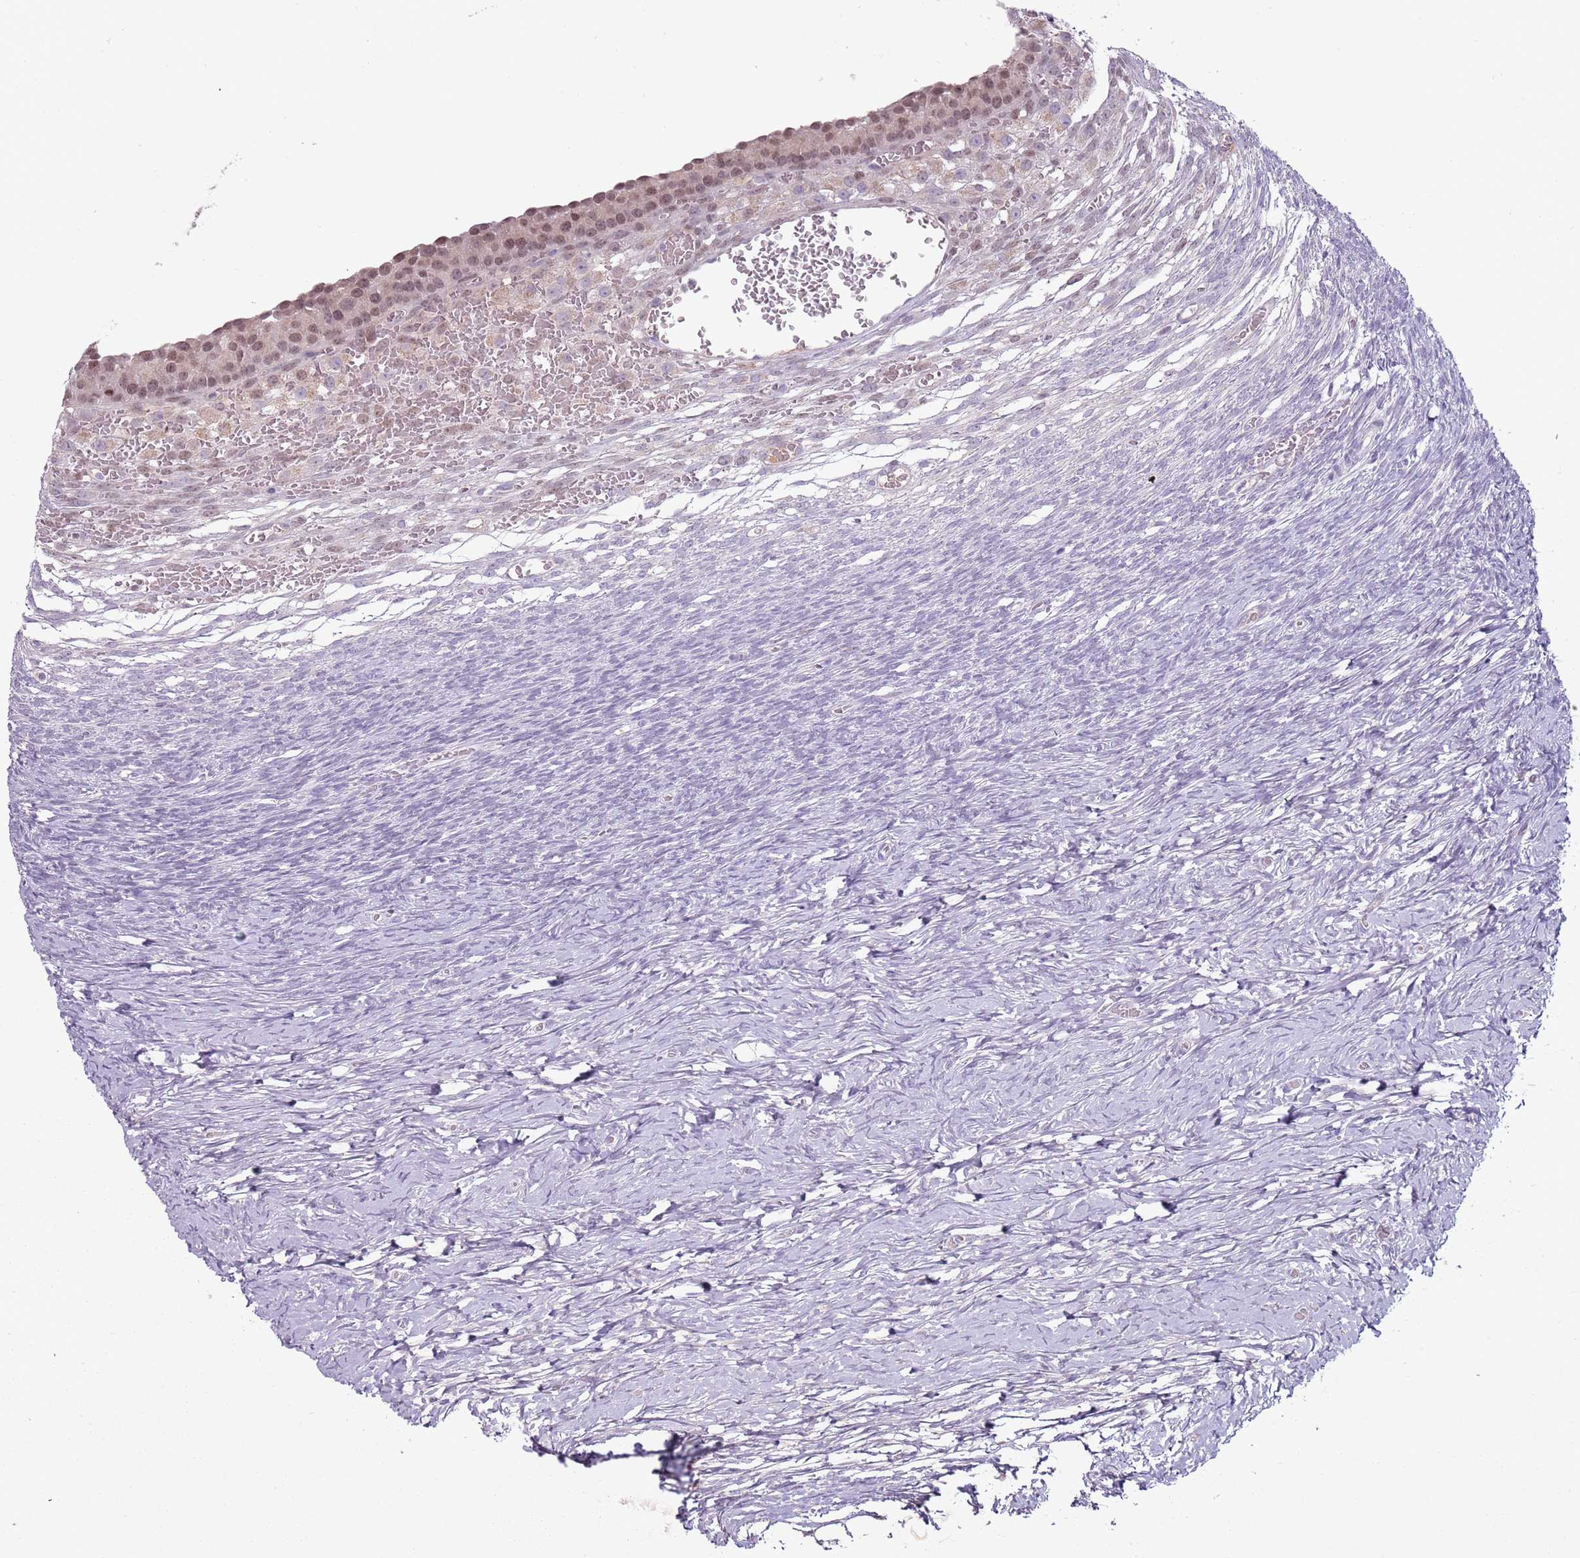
{"staining": {"intensity": "negative", "quantity": "none", "location": "none"}, "tissue": "ovary", "cell_type": "Ovarian stroma cells", "image_type": "normal", "snomed": [{"axis": "morphology", "description": "Normal tissue, NOS"}, {"axis": "topography", "description": "Ovary"}], "caption": "Immunohistochemistry (IHC) image of benign human ovary stained for a protein (brown), which displays no staining in ovarian stroma cells.", "gene": "SYS1", "patient": {"sex": "female", "age": 39}}